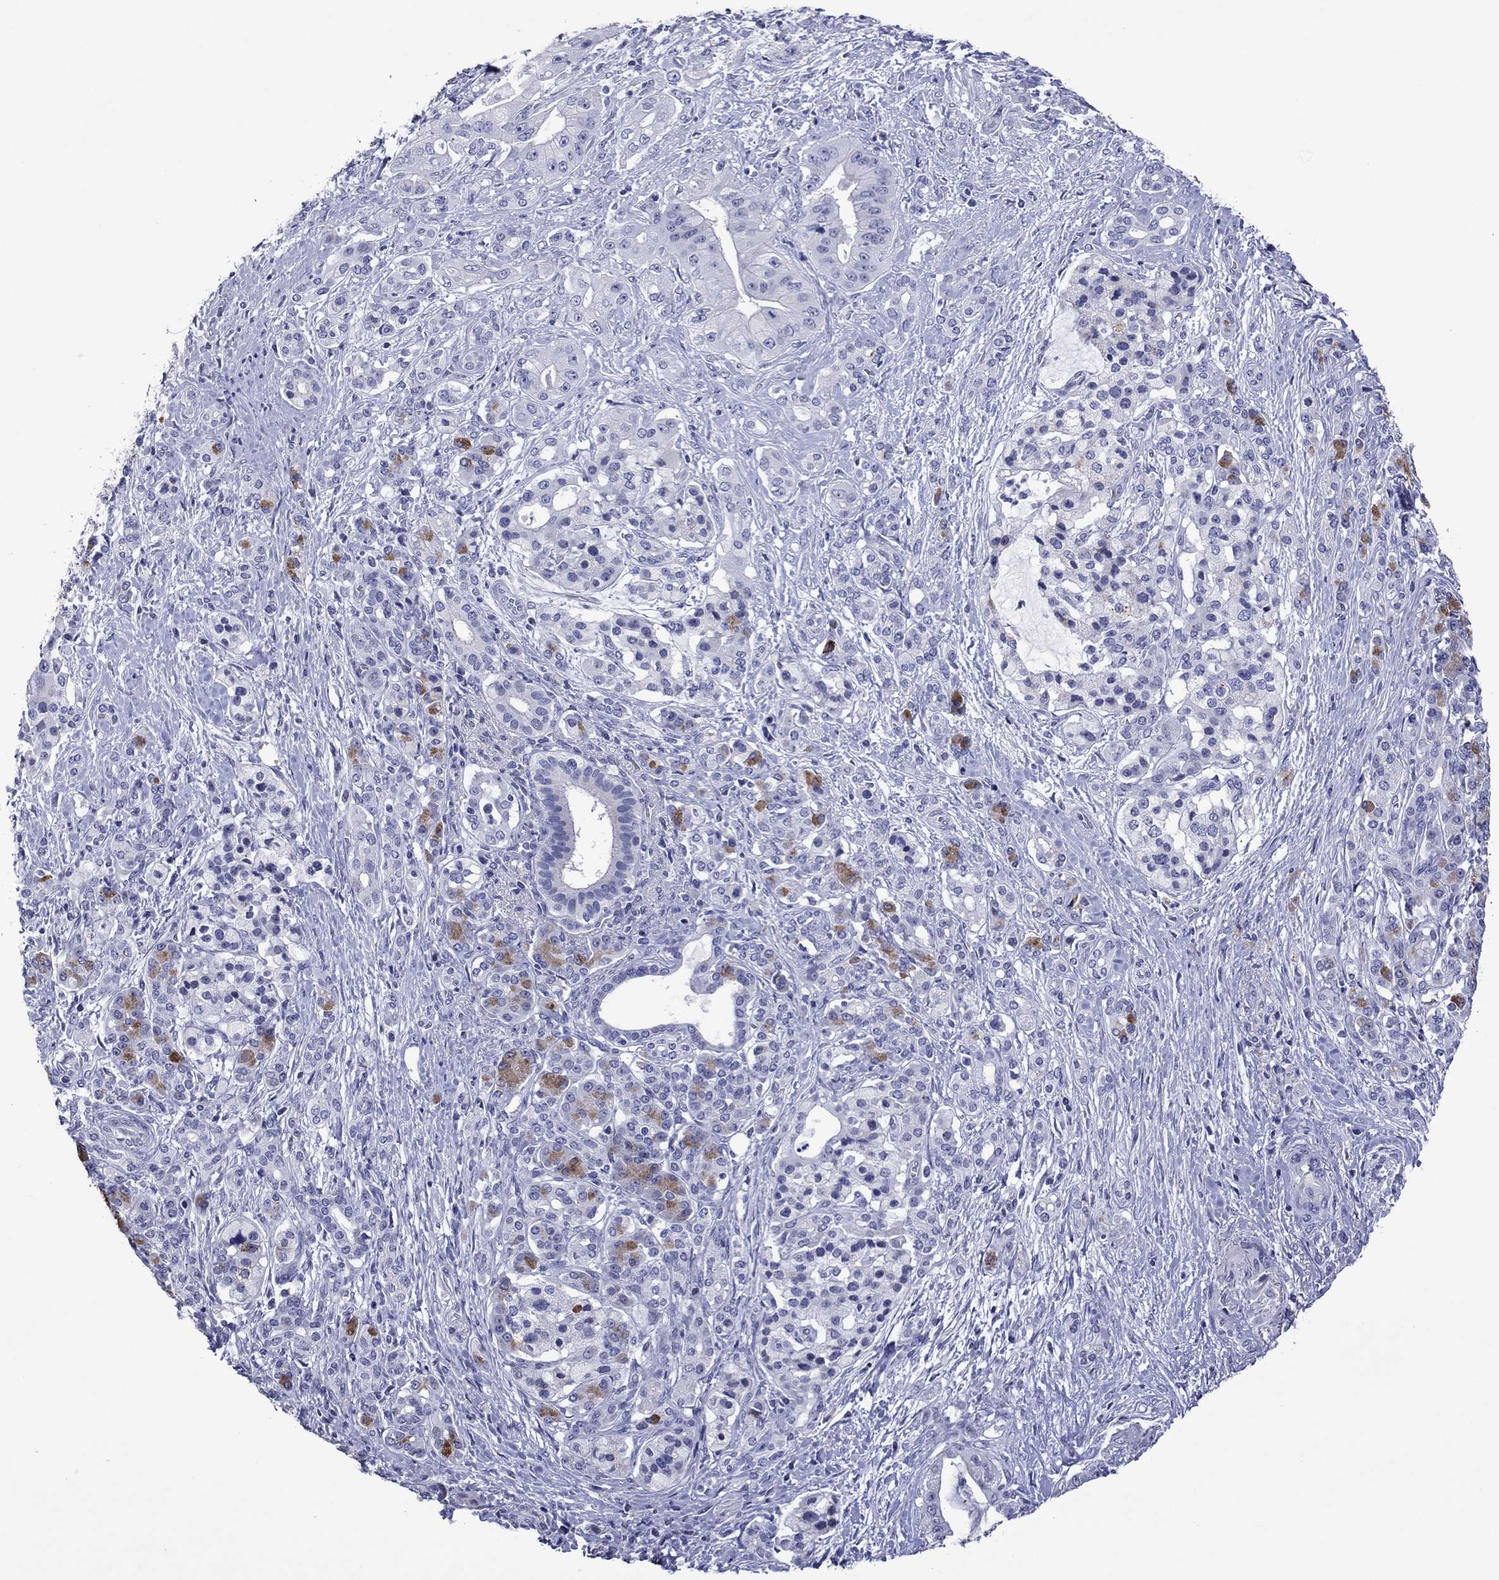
{"staining": {"intensity": "moderate", "quantity": "<25%", "location": "cytoplasmic/membranous"}, "tissue": "pancreatic cancer", "cell_type": "Tumor cells", "image_type": "cancer", "snomed": [{"axis": "morphology", "description": "Normal tissue, NOS"}, {"axis": "morphology", "description": "Inflammation, NOS"}, {"axis": "morphology", "description": "Adenocarcinoma, NOS"}, {"axis": "topography", "description": "Pancreas"}], "caption": "Immunohistochemical staining of human pancreatic cancer exhibits low levels of moderate cytoplasmic/membranous protein expression in about <25% of tumor cells.", "gene": "PIWIL1", "patient": {"sex": "male", "age": 57}}